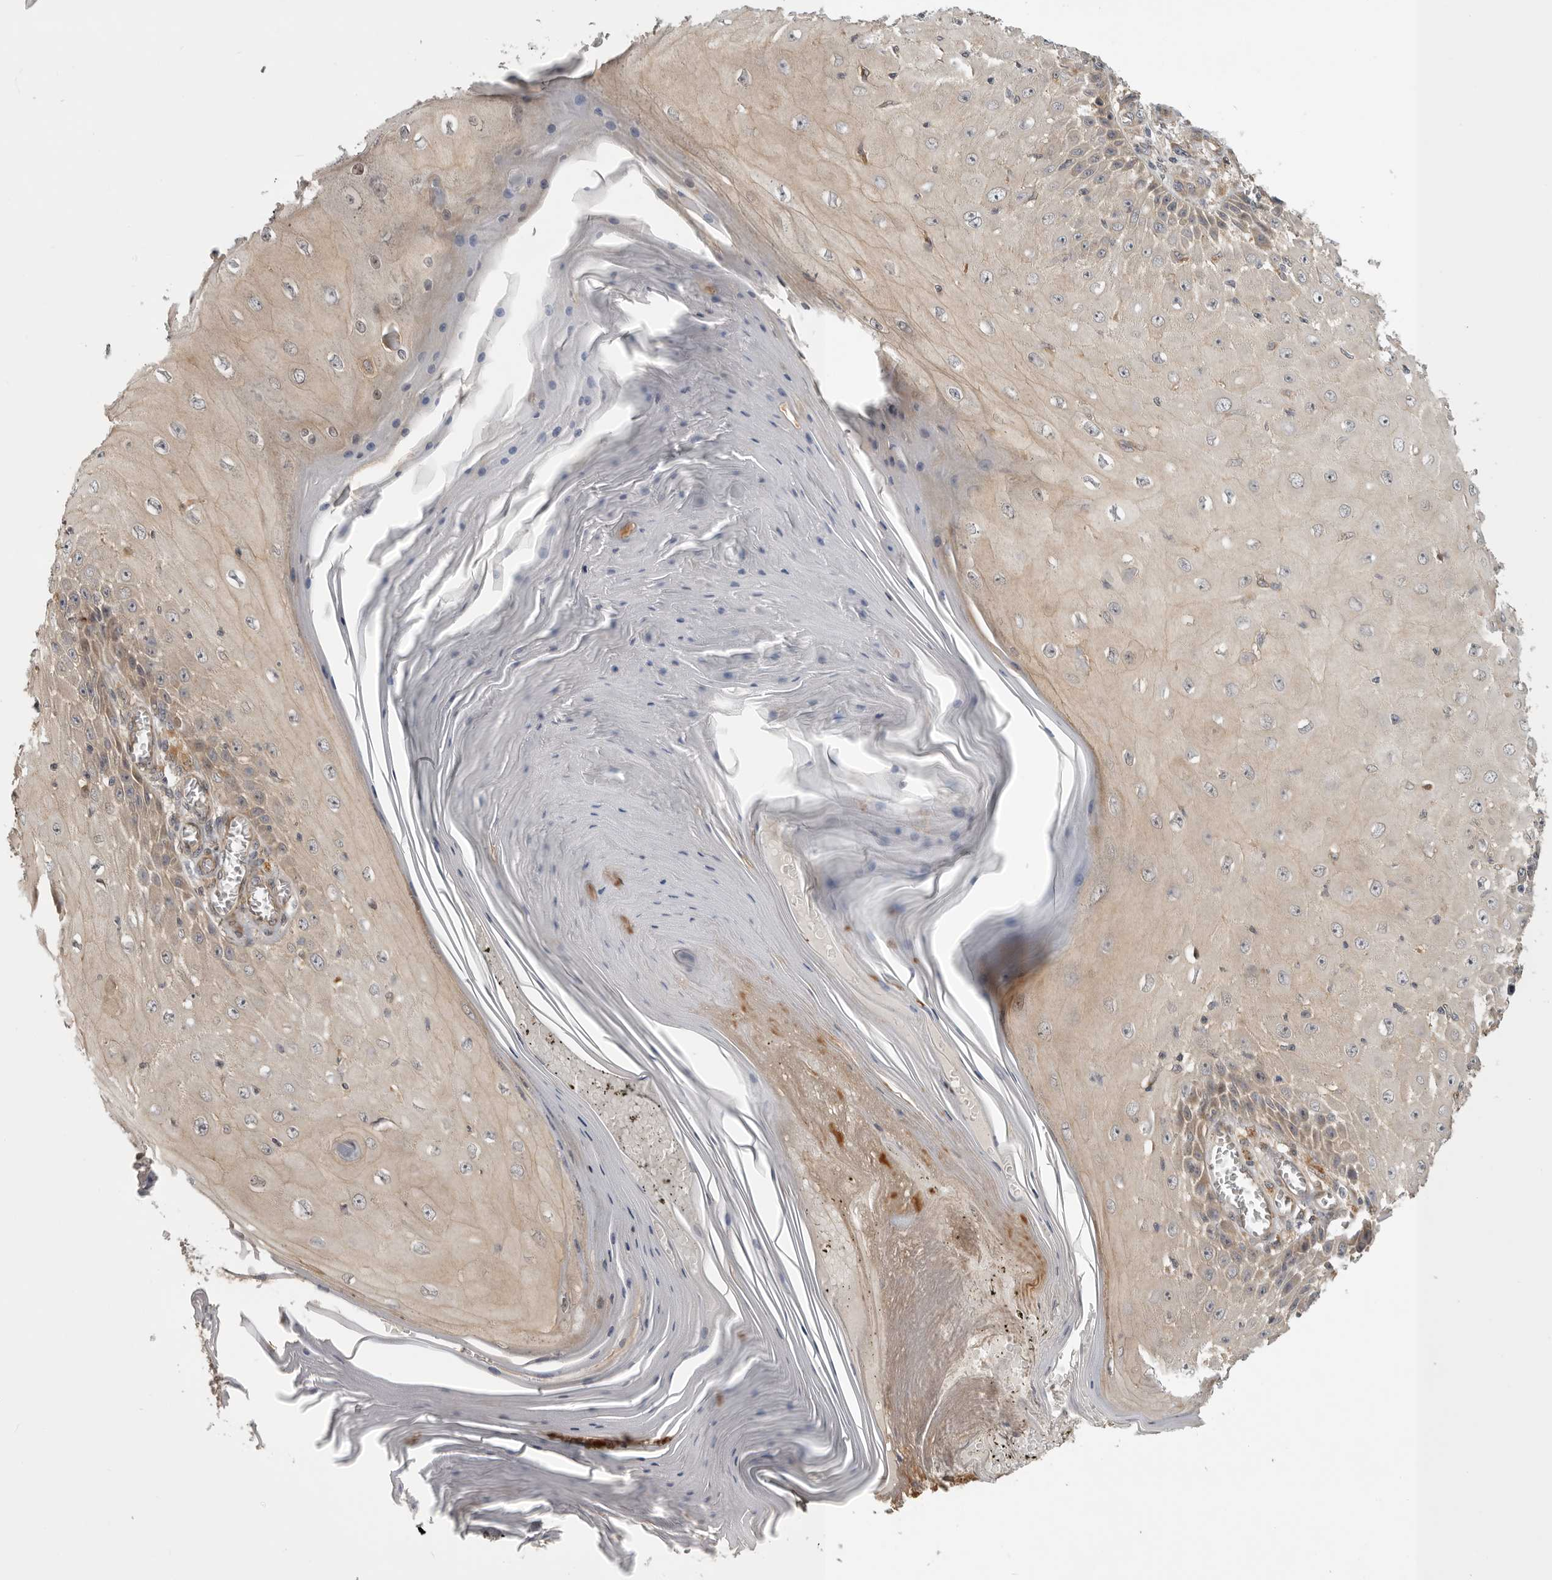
{"staining": {"intensity": "weak", "quantity": "<25%", "location": "cytoplasmic/membranous"}, "tissue": "skin cancer", "cell_type": "Tumor cells", "image_type": "cancer", "snomed": [{"axis": "morphology", "description": "Squamous cell carcinoma, NOS"}, {"axis": "topography", "description": "Skin"}], "caption": "Immunohistochemistry histopathology image of neoplastic tissue: human squamous cell carcinoma (skin) stained with DAB demonstrates no significant protein staining in tumor cells.", "gene": "CUEDC1", "patient": {"sex": "female", "age": 73}}